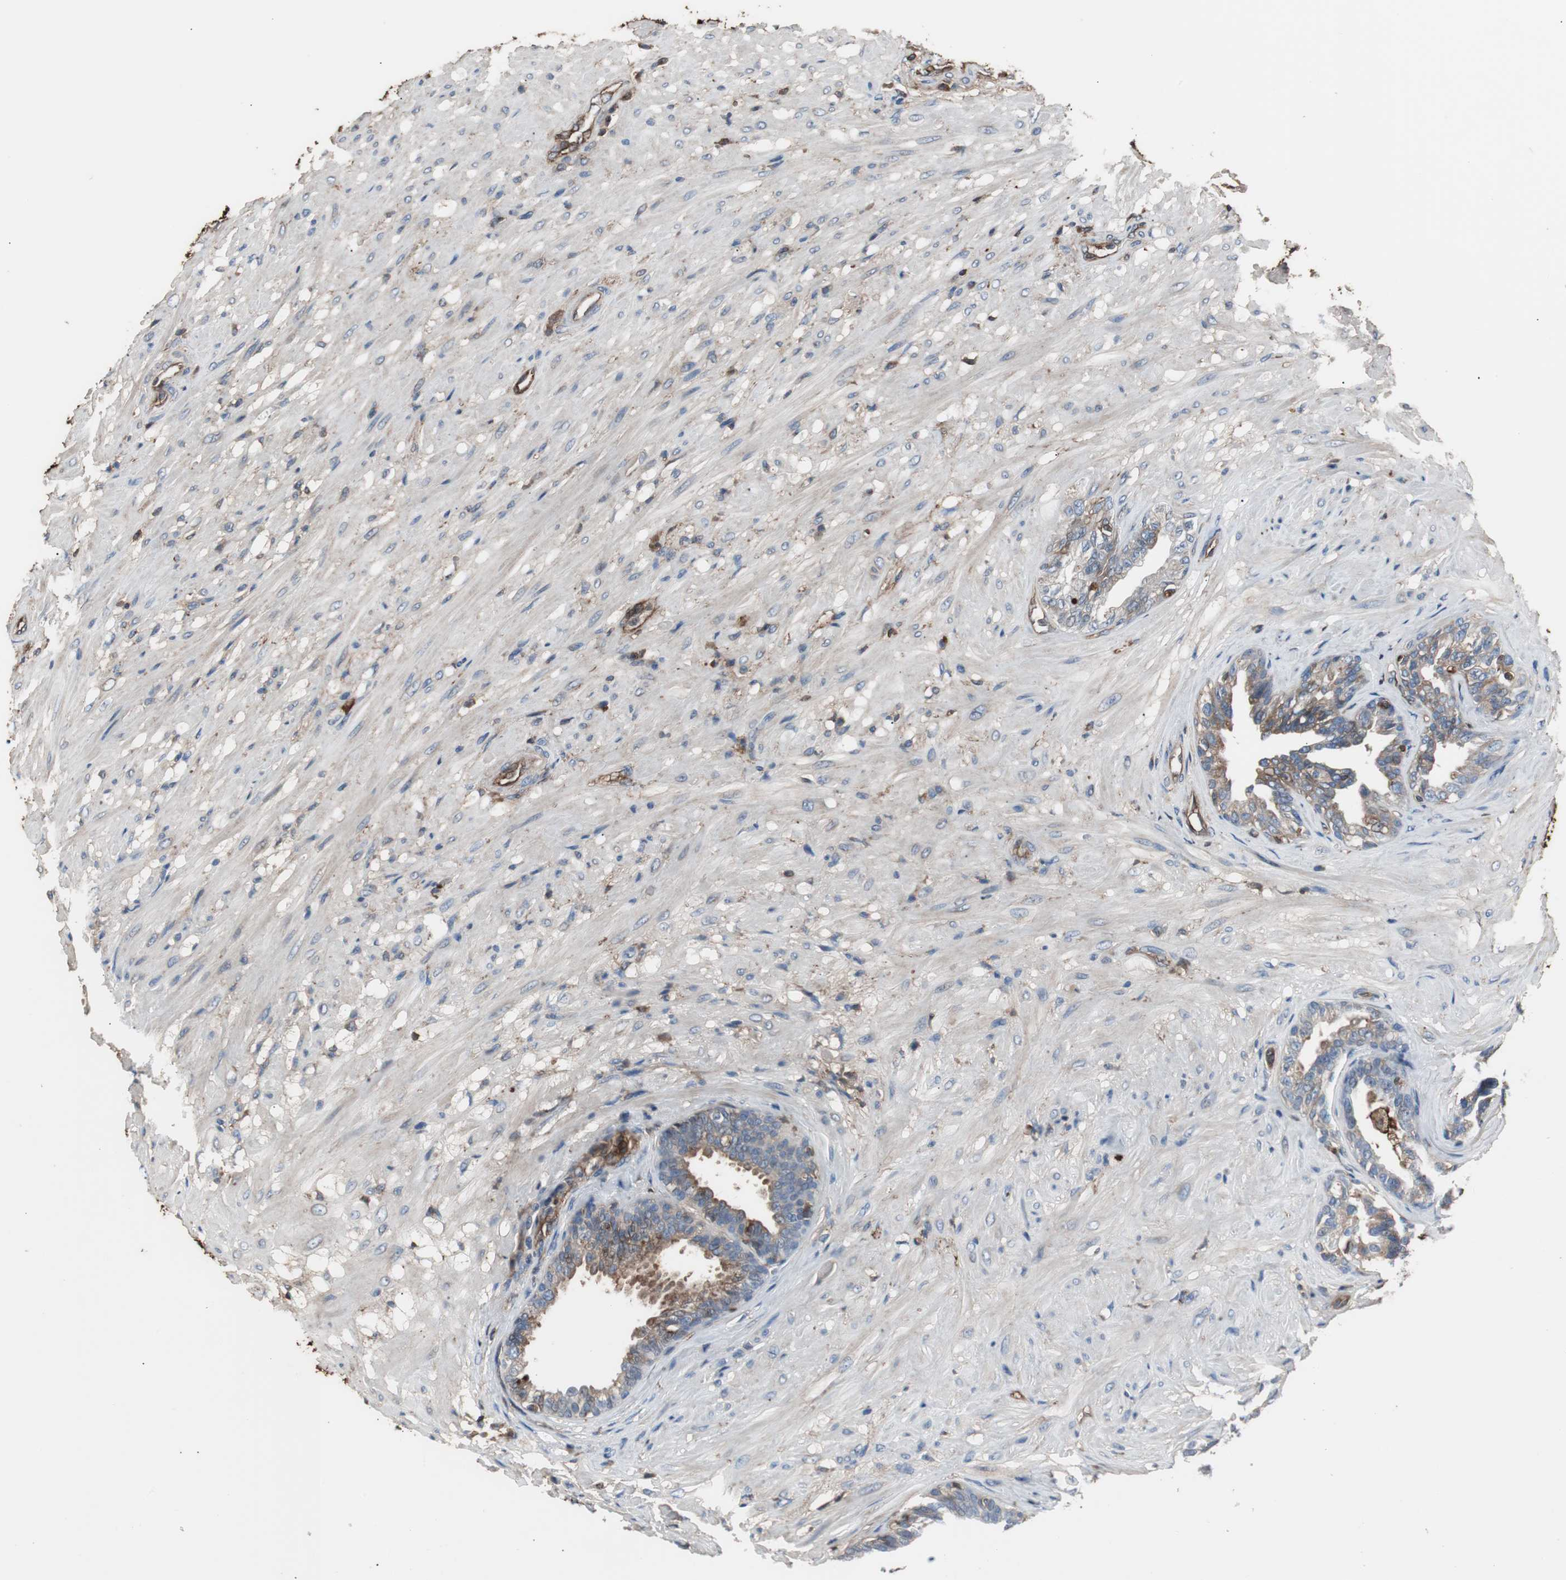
{"staining": {"intensity": "moderate", "quantity": ">75%", "location": "cytoplasmic/membranous"}, "tissue": "seminal vesicle", "cell_type": "Glandular cells", "image_type": "normal", "snomed": [{"axis": "morphology", "description": "Normal tissue, NOS"}, {"axis": "topography", "description": "Seminal veicle"}], "caption": "Moderate cytoplasmic/membranous positivity for a protein is seen in approximately >75% of glandular cells of benign seminal vesicle using IHC.", "gene": "B2M", "patient": {"sex": "male", "age": 61}}